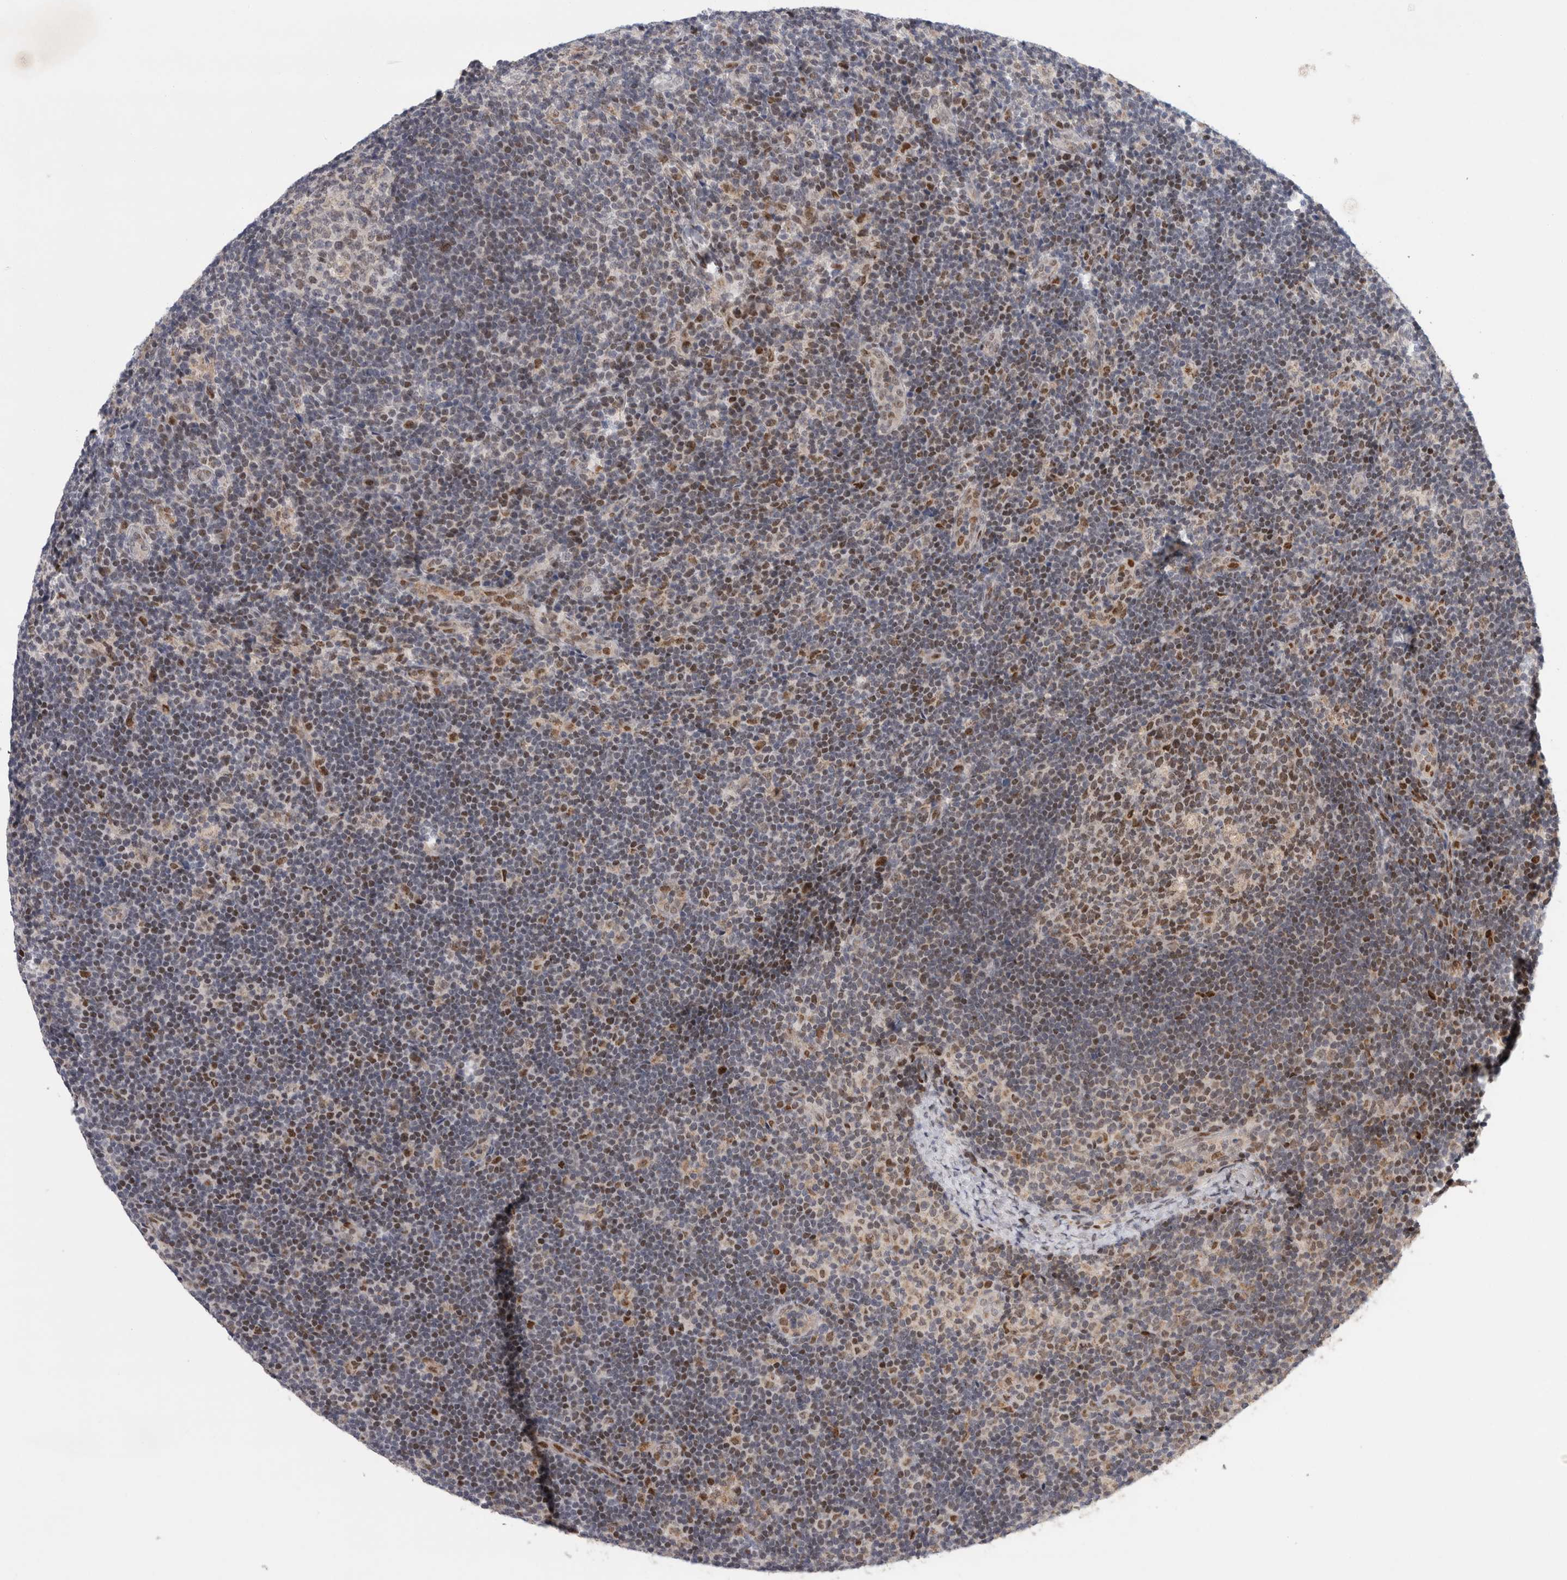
{"staining": {"intensity": "moderate", "quantity": "<25%", "location": "nuclear"}, "tissue": "lymph node", "cell_type": "Germinal center cells", "image_type": "normal", "snomed": [{"axis": "morphology", "description": "Normal tissue, NOS"}, {"axis": "topography", "description": "Lymph node"}], "caption": "The immunohistochemical stain labels moderate nuclear expression in germinal center cells of normal lymph node. Nuclei are stained in blue.", "gene": "C8orf58", "patient": {"sex": "female", "age": 22}}